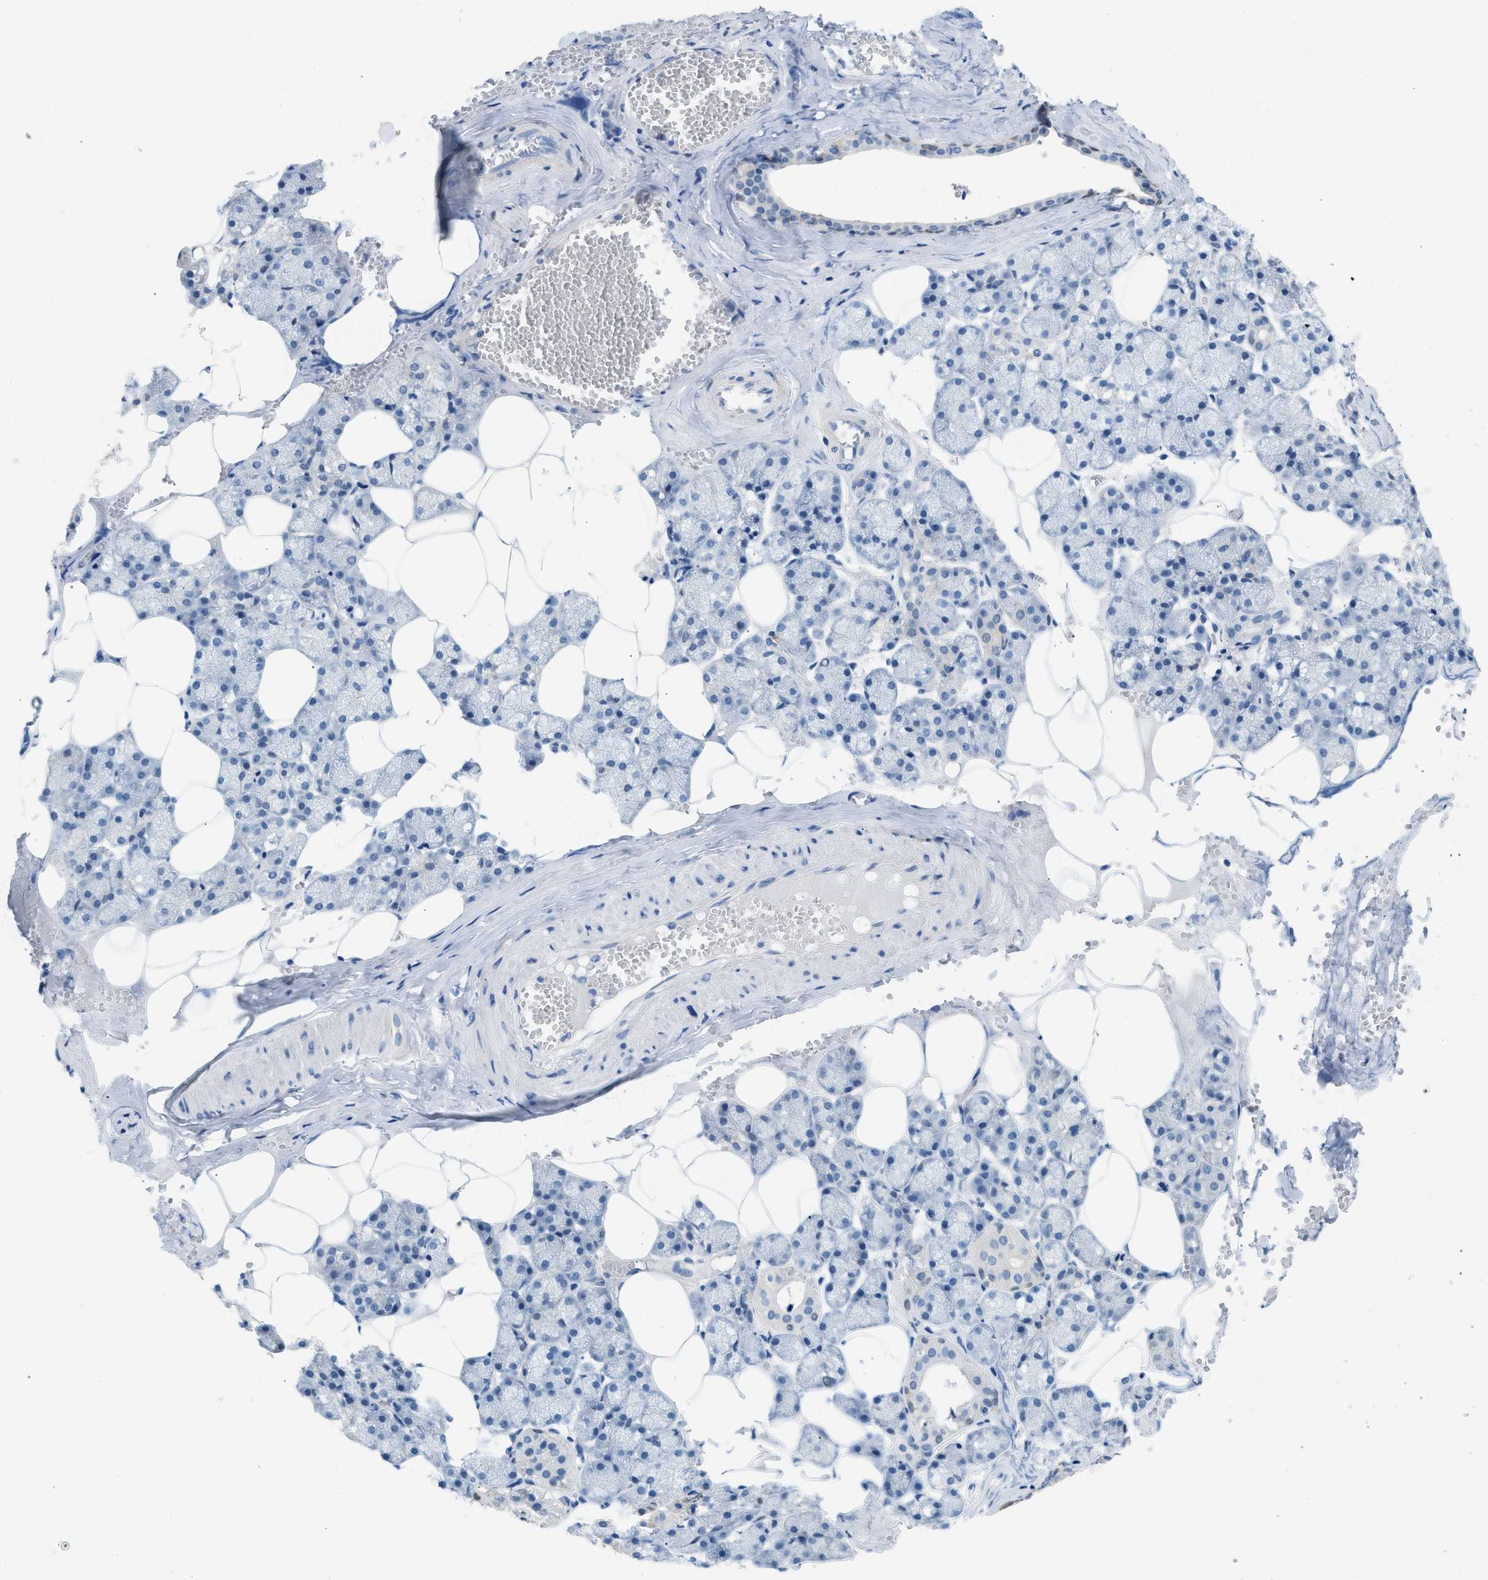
{"staining": {"intensity": "negative", "quantity": "none", "location": "none"}, "tissue": "salivary gland", "cell_type": "Glandular cells", "image_type": "normal", "snomed": [{"axis": "morphology", "description": "Normal tissue, NOS"}, {"axis": "topography", "description": "Salivary gland"}], "caption": "The photomicrograph demonstrates no significant staining in glandular cells of salivary gland.", "gene": "SPAM1", "patient": {"sex": "male", "age": 62}}